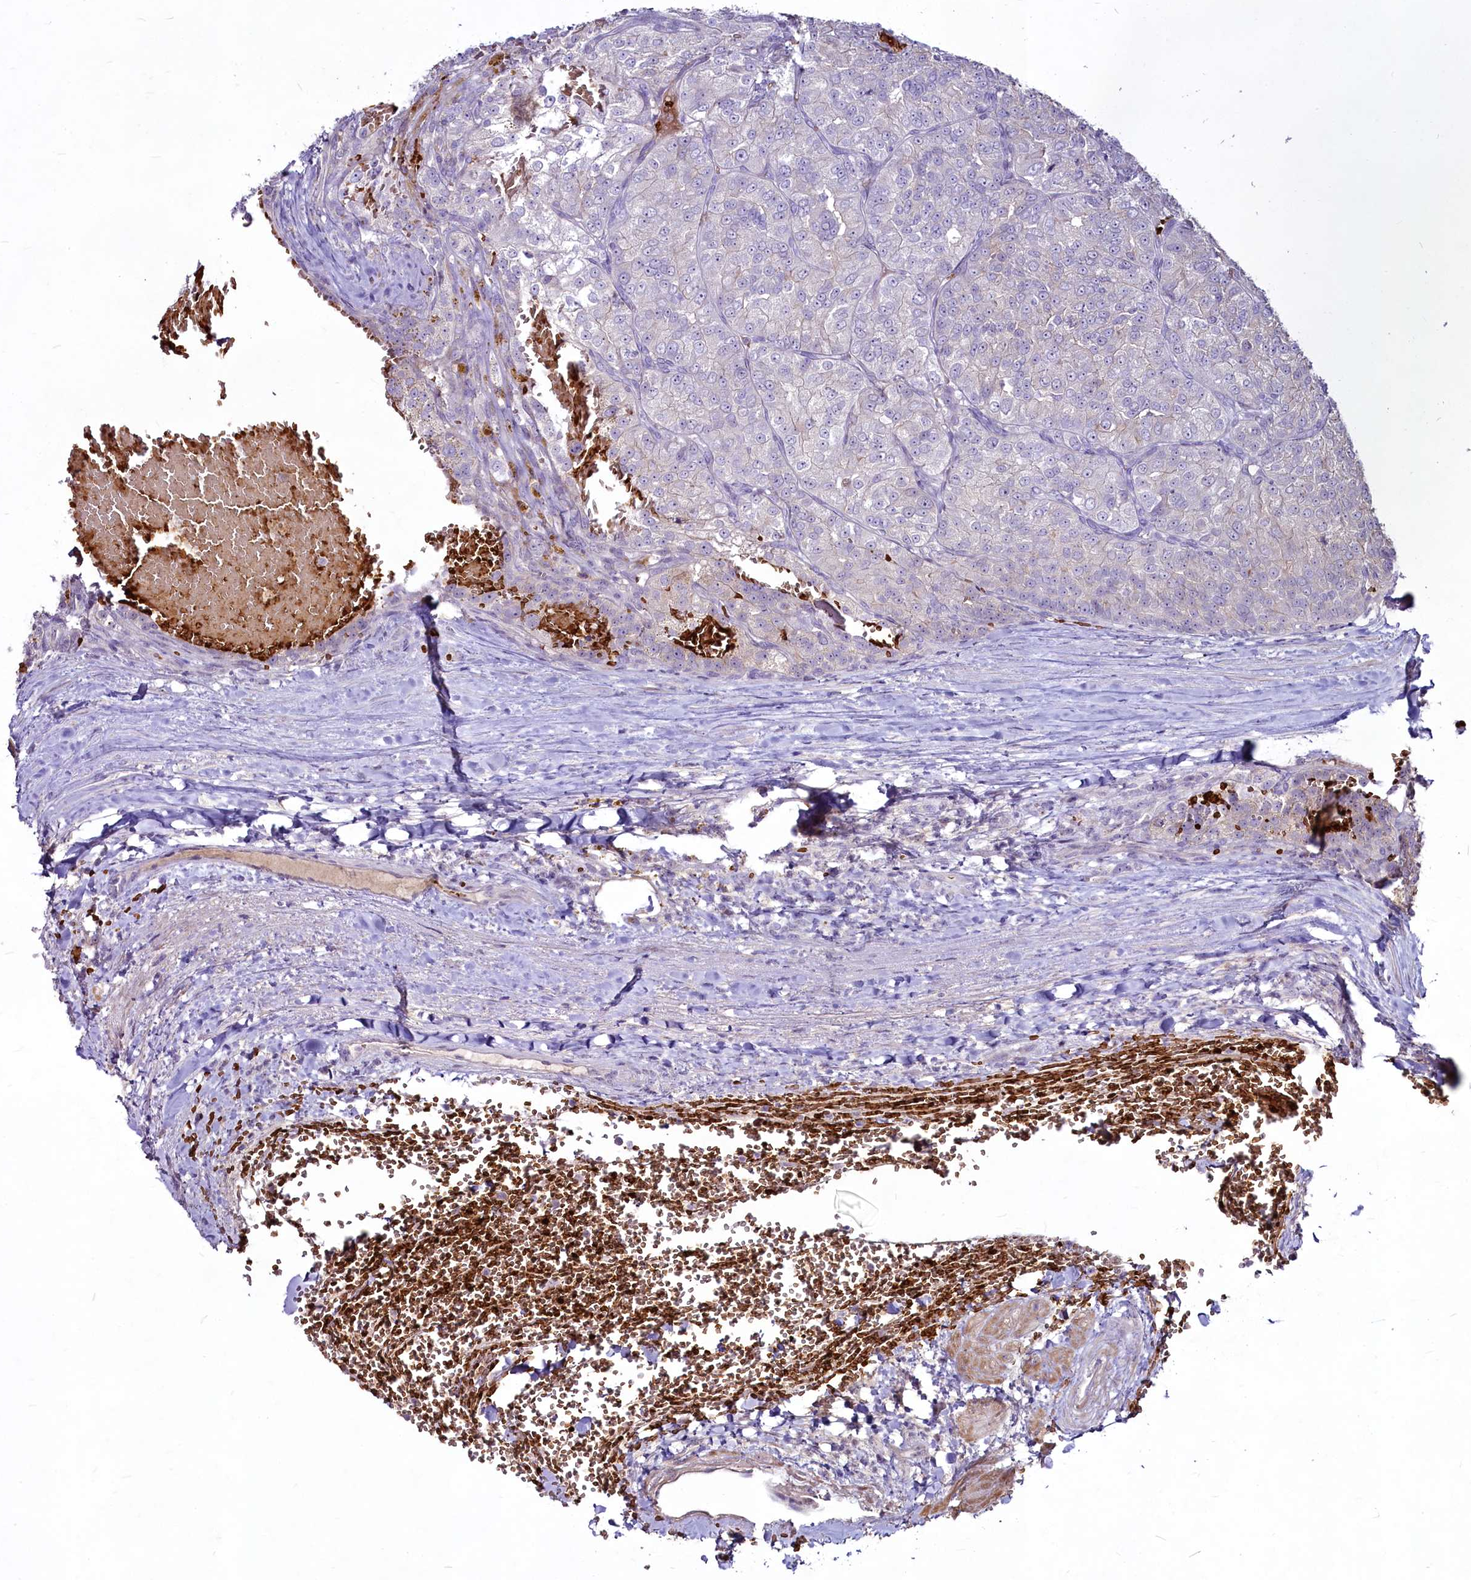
{"staining": {"intensity": "negative", "quantity": "none", "location": "none"}, "tissue": "renal cancer", "cell_type": "Tumor cells", "image_type": "cancer", "snomed": [{"axis": "morphology", "description": "Adenocarcinoma, NOS"}, {"axis": "topography", "description": "Kidney"}], "caption": "A micrograph of human renal cancer (adenocarcinoma) is negative for staining in tumor cells.", "gene": "SUSD3", "patient": {"sex": "female", "age": 63}}